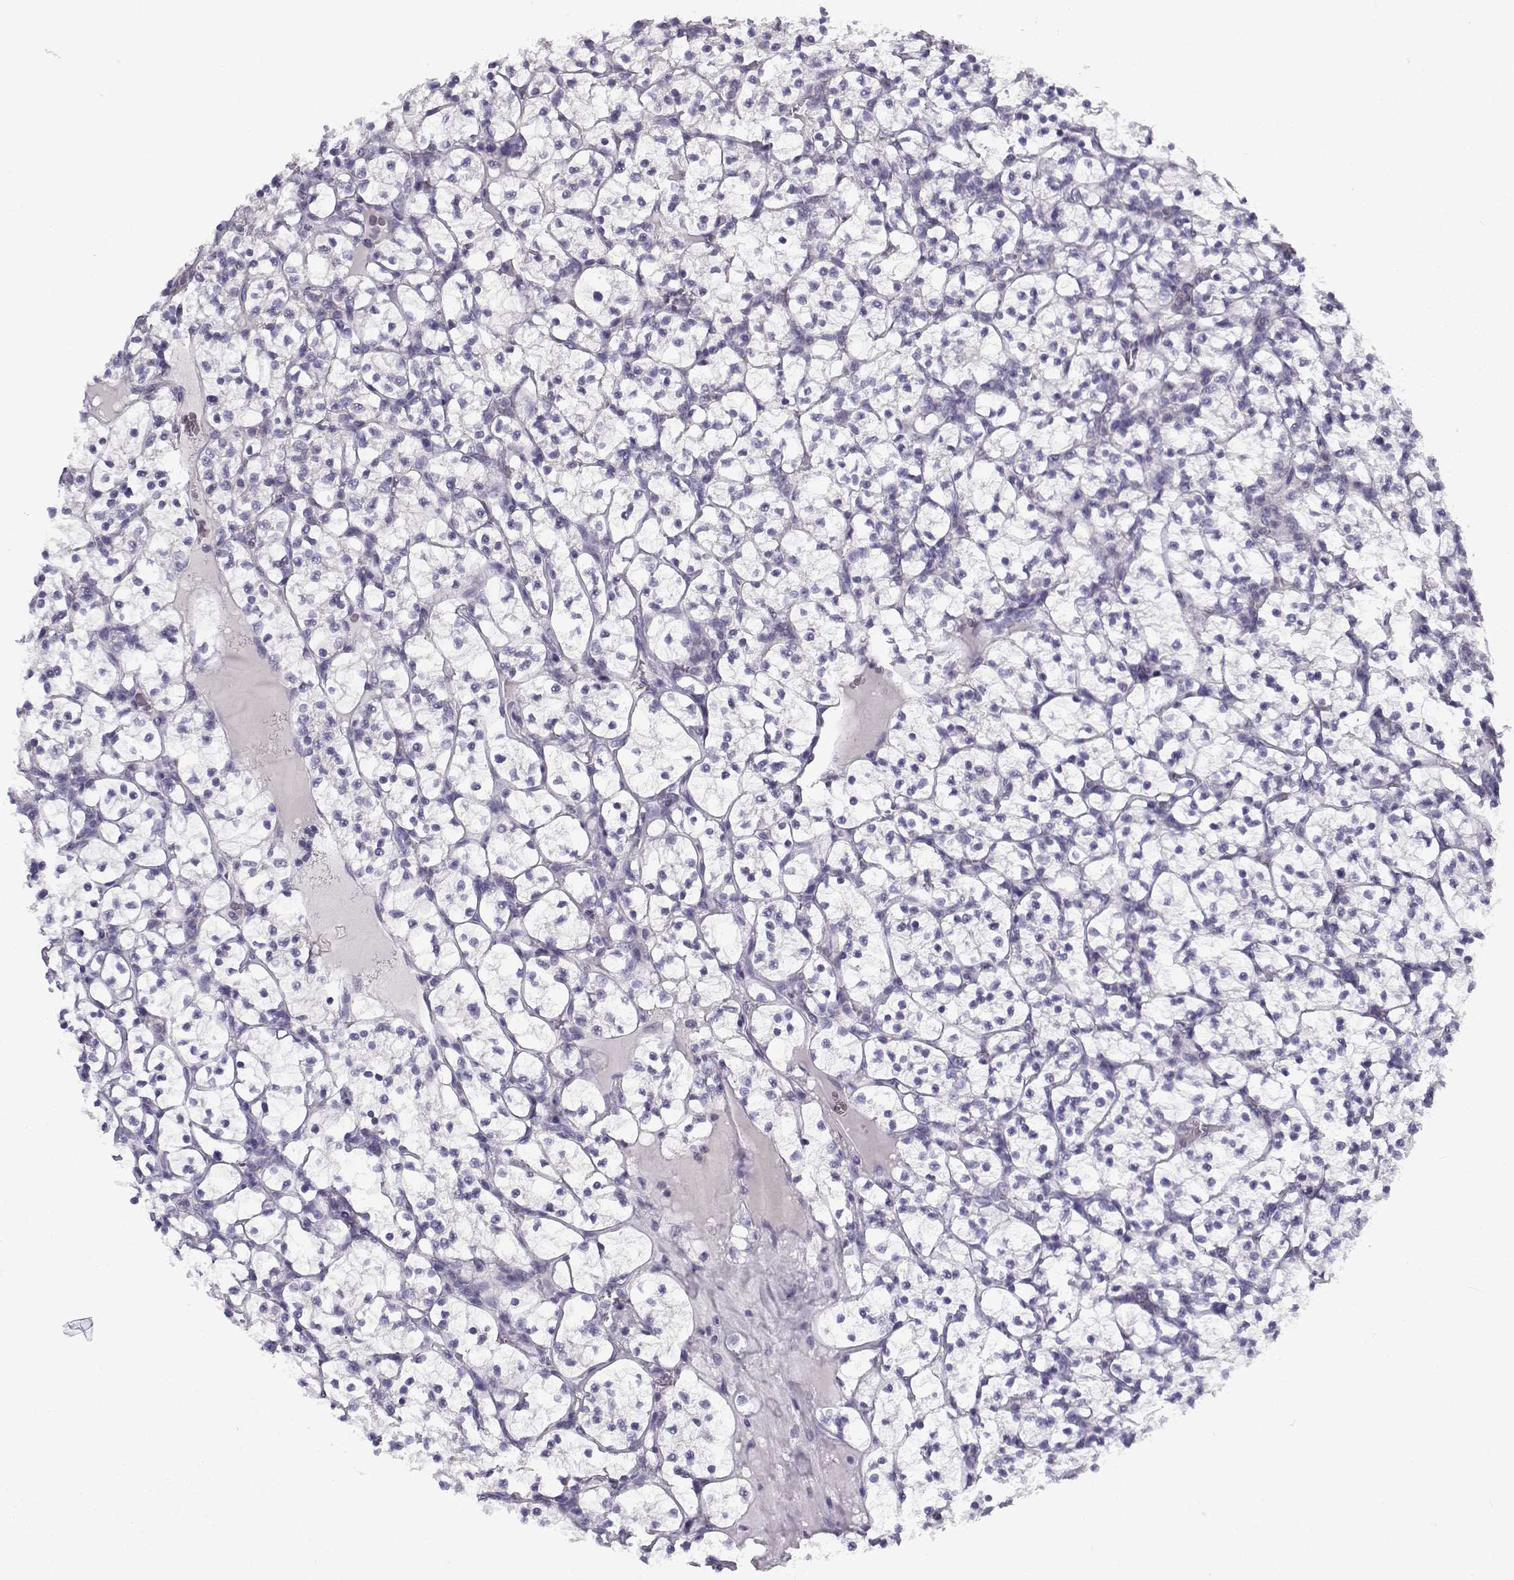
{"staining": {"intensity": "negative", "quantity": "none", "location": "none"}, "tissue": "renal cancer", "cell_type": "Tumor cells", "image_type": "cancer", "snomed": [{"axis": "morphology", "description": "Adenocarcinoma, NOS"}, {"axis": "topography", "description": "Kidney"}], "caption": "Tumor cells are negative for protein expression in human renal adenocarcinoma.", "gene": "FAM166A", "patient": {"sex": "female", "age": 89}}